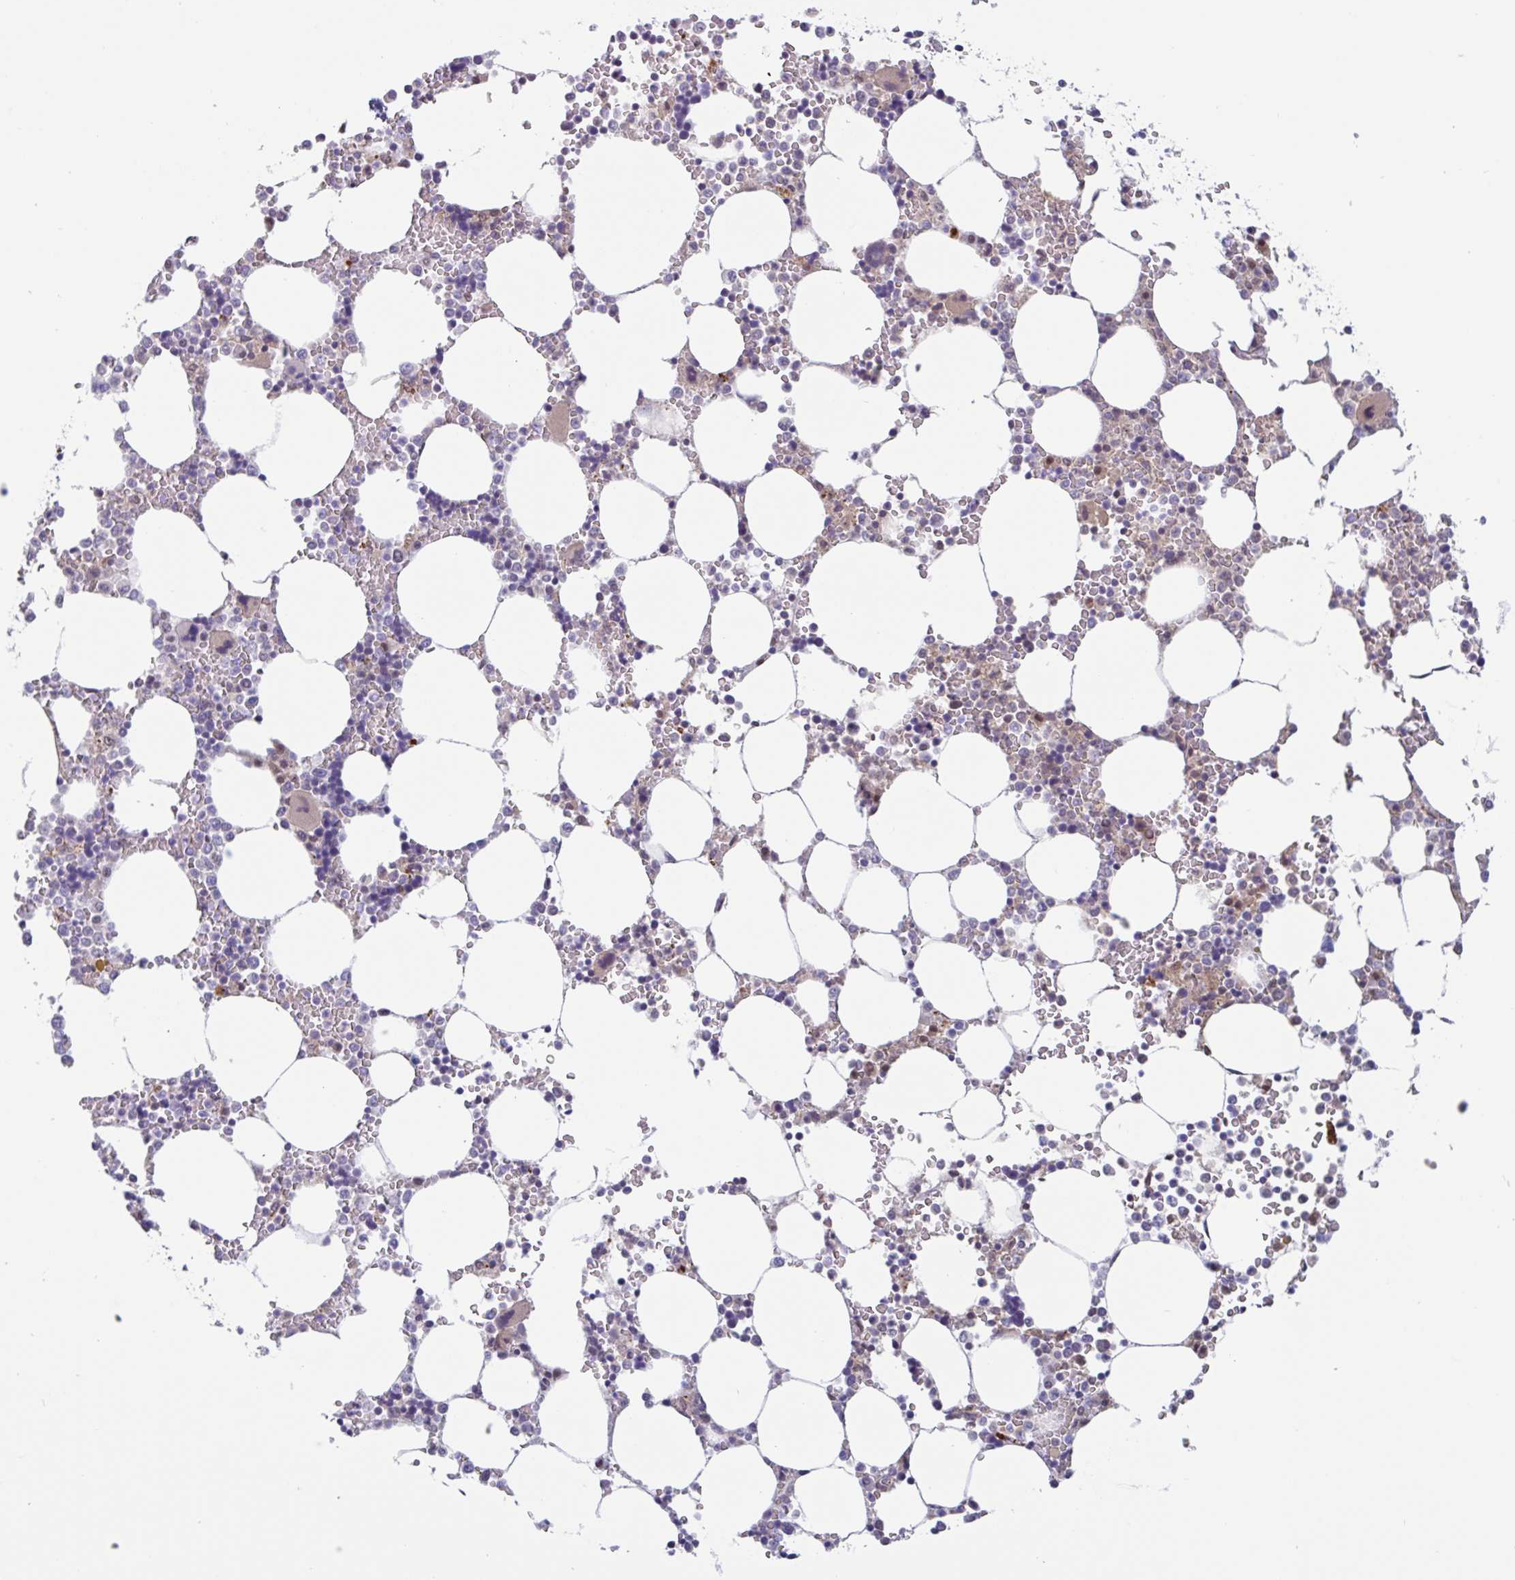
{"staining": {"intensity": "moderate", "quantity": "<25%", "location": "nuclear"}, "tissue": "bone marrow", "cell_type": "Hematopoietic cells", "image_type": "normal", "snomed": [{"axis": "morphology", "description": "Normal tissue, NOS"}, {"axis": "topography", "description": "Bone marrow"}], "caption": "The immunohistochemical stain labels moderate nuclear expression in hematopoietic cells of normal bone marrow. The staining was performed using DAB to visualize the protein expression in brown, while the nuclei were stained in blue with hematoxylin (Magnification: 20x).", "gene": "PLG", "patient": {"sex": "male", "age": 64}}